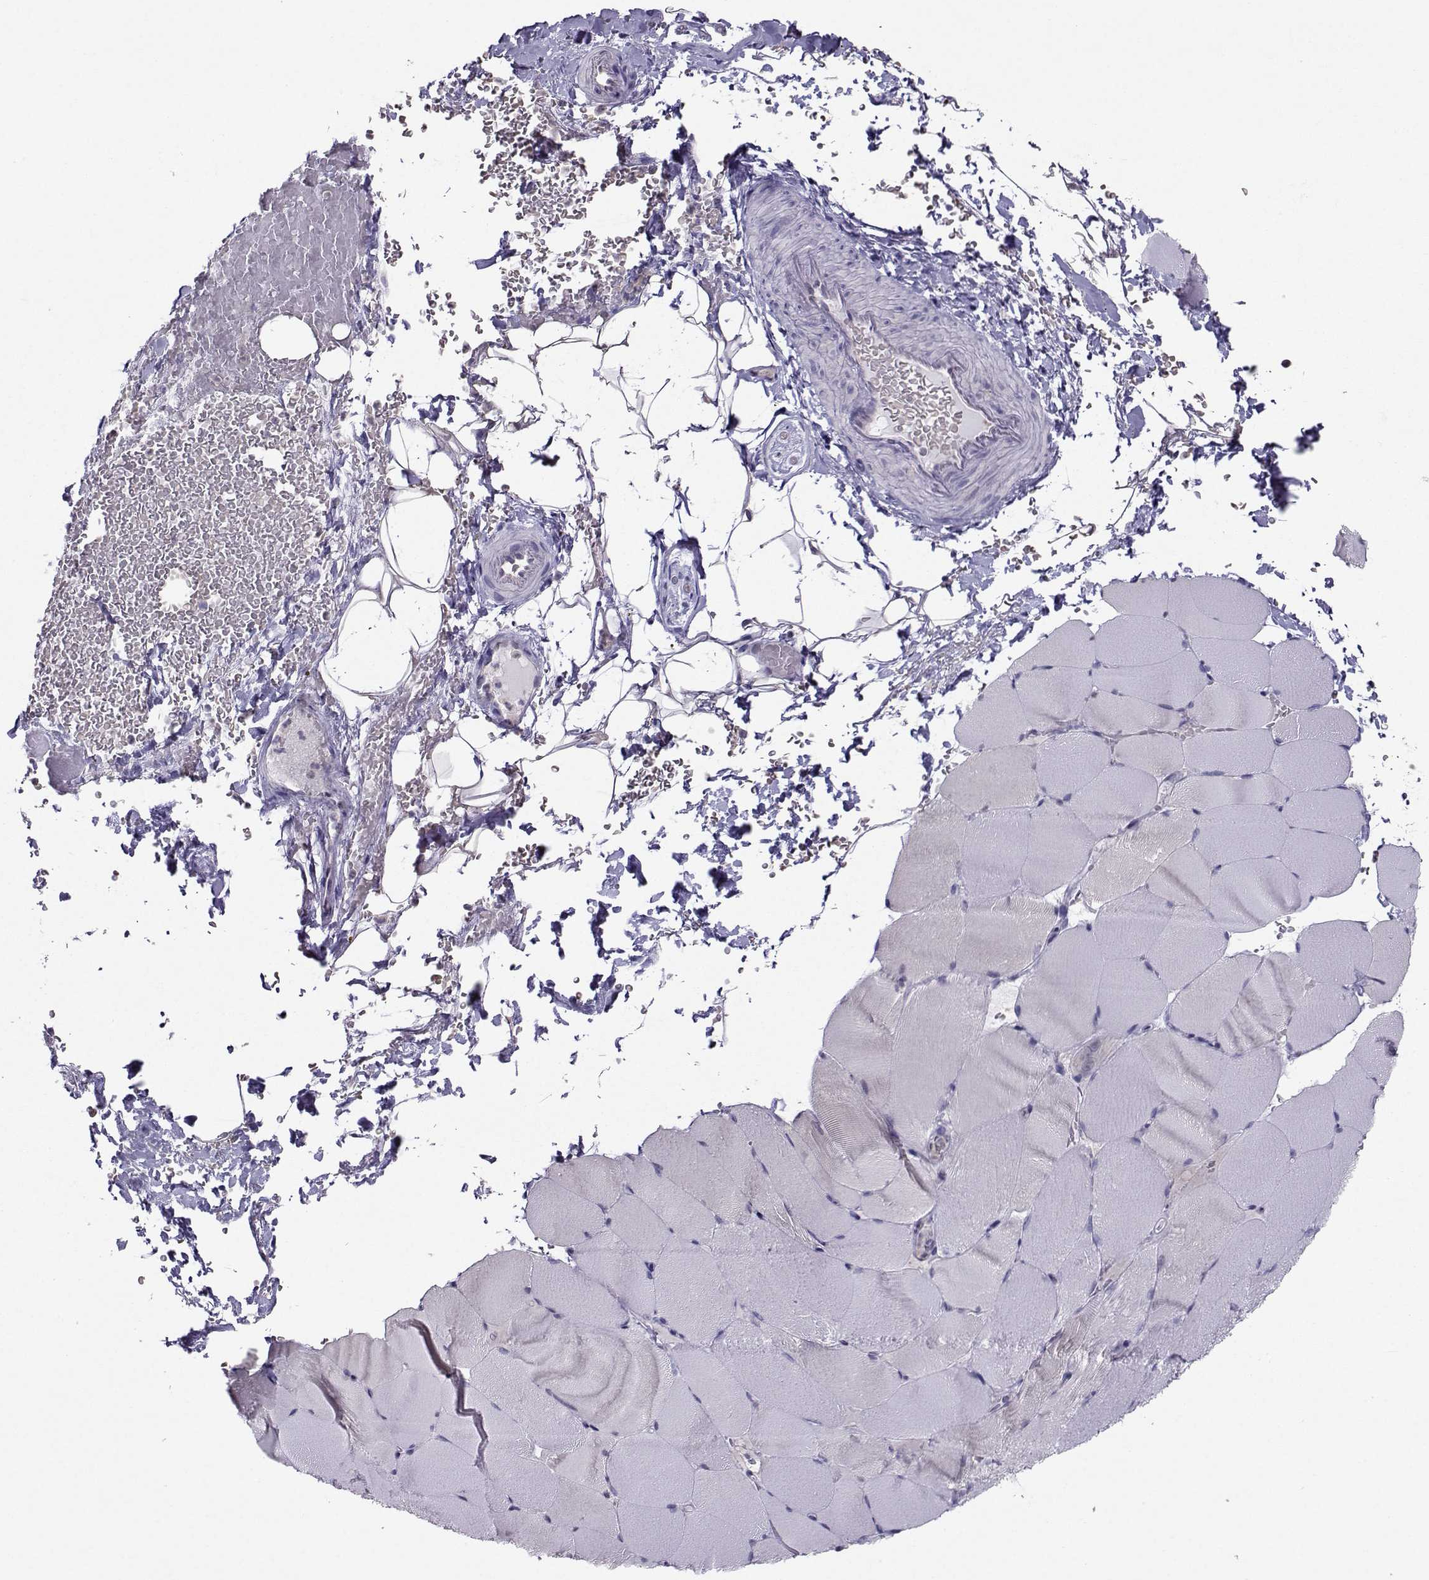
{"staining": {"intensity": "negative", "quantity": "none", "location": "none"}, "tissue": "skeletal muscle", "cell_type": "Myocytes", "image_type": "normal", "snomed": [{"axis": "morphology", "description": "Normal tissue, NOS"}, {"axis": "topography", "description": "Skeletal muscle"}], "caption": "The photomicrograph displays no staining of myocytes in benign skeletal muscle. (IHC, brightfield microscopy, high magnification).", "gene": "PGK1", "patient": {"sex": "female", "age": 37}}